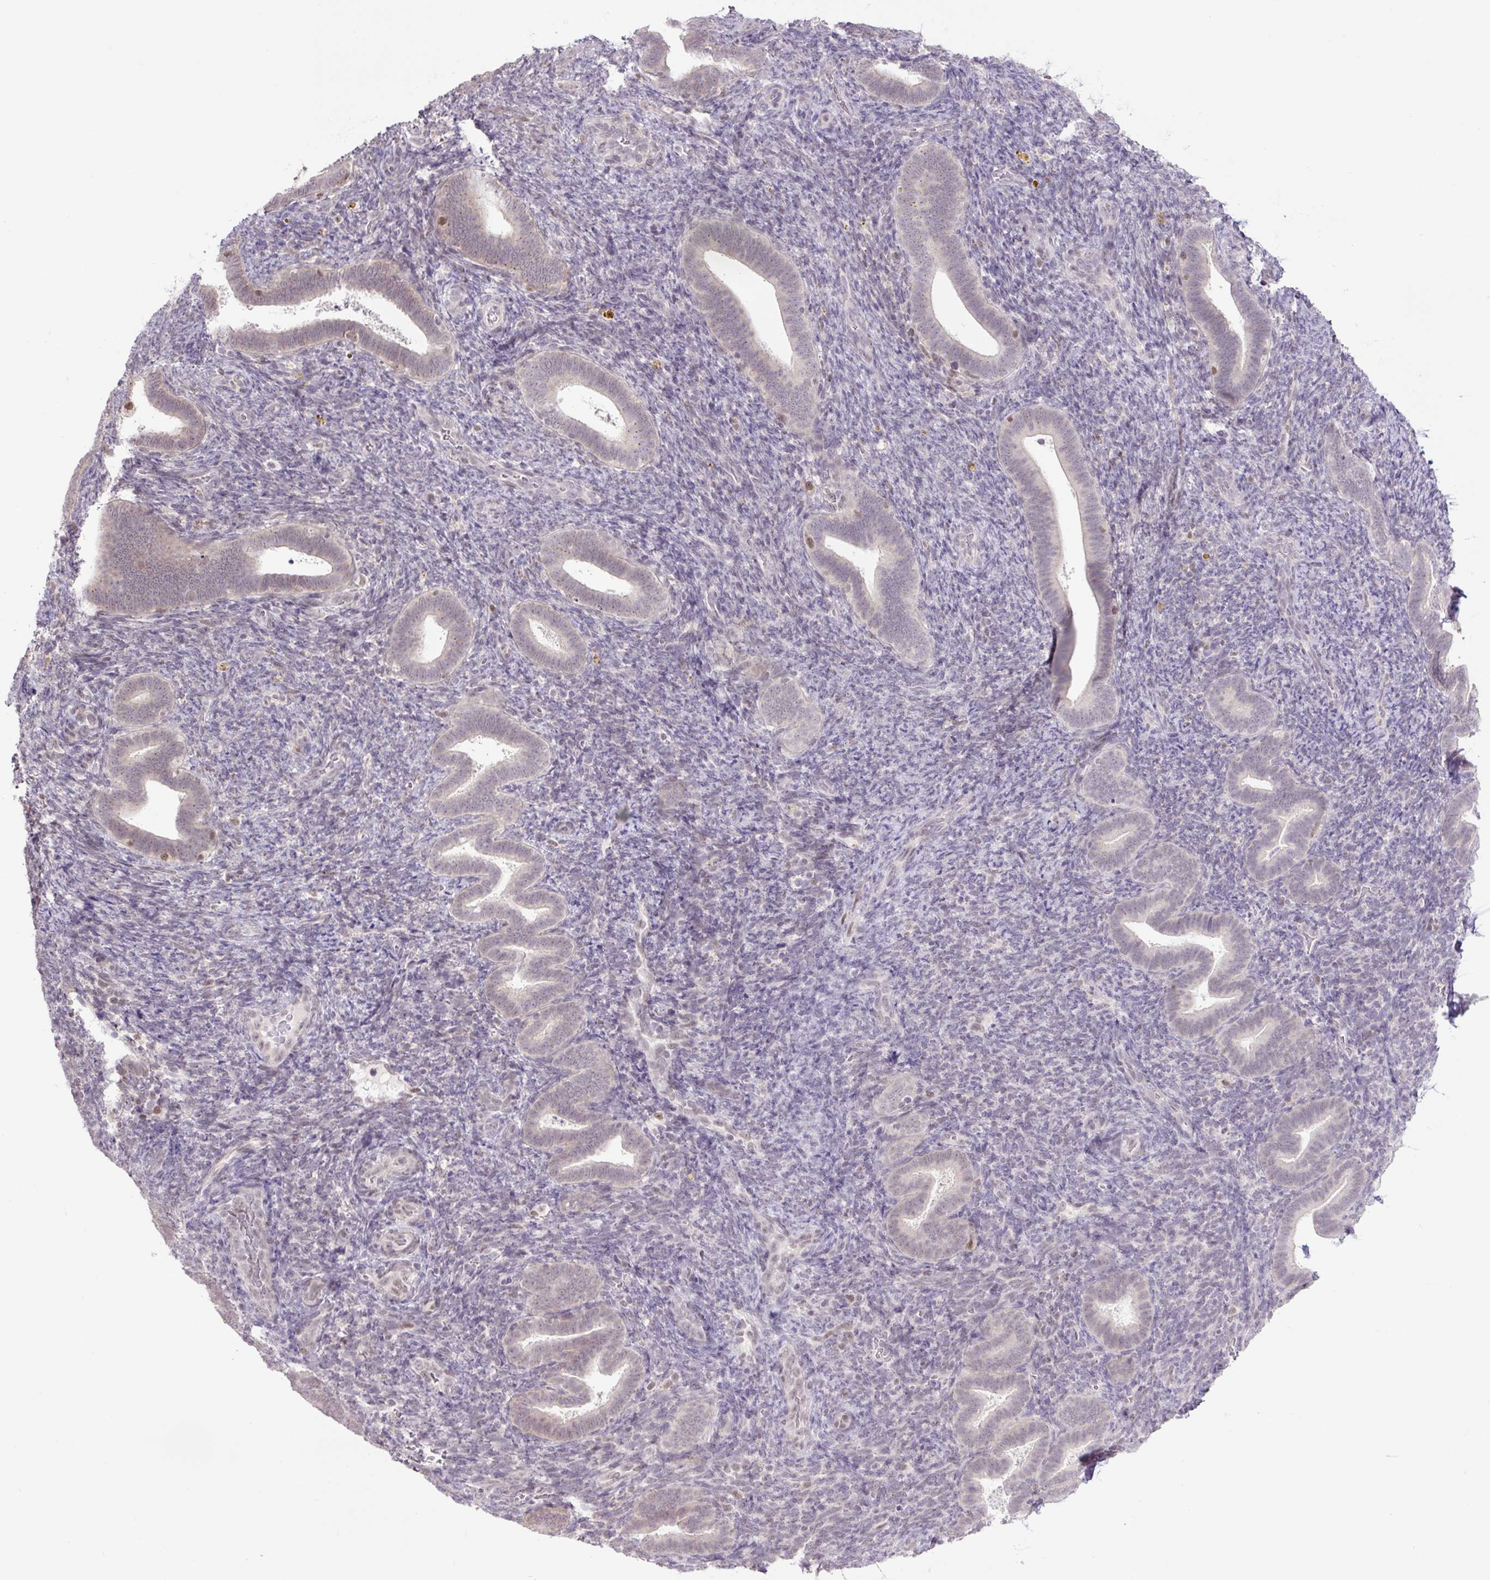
{"staining": {"intensity": "negative", "quantity": "none", "location": "none"}, "tissue": "endometrium", "cell_type": "Cells in endometrial stroma", "image_type": "normal", "snomed": [{"axis": "morphology", "description": "Normal tissue, NOS"}, {"axis": "topography", "description": "Endometrium"}], "caption": "Protein analysis of benign endometrium demonstrates no significant staining in cells in endometrial stroma.", "gene": "KPNA1", "patient": {"sex": "female", "age": 34}}